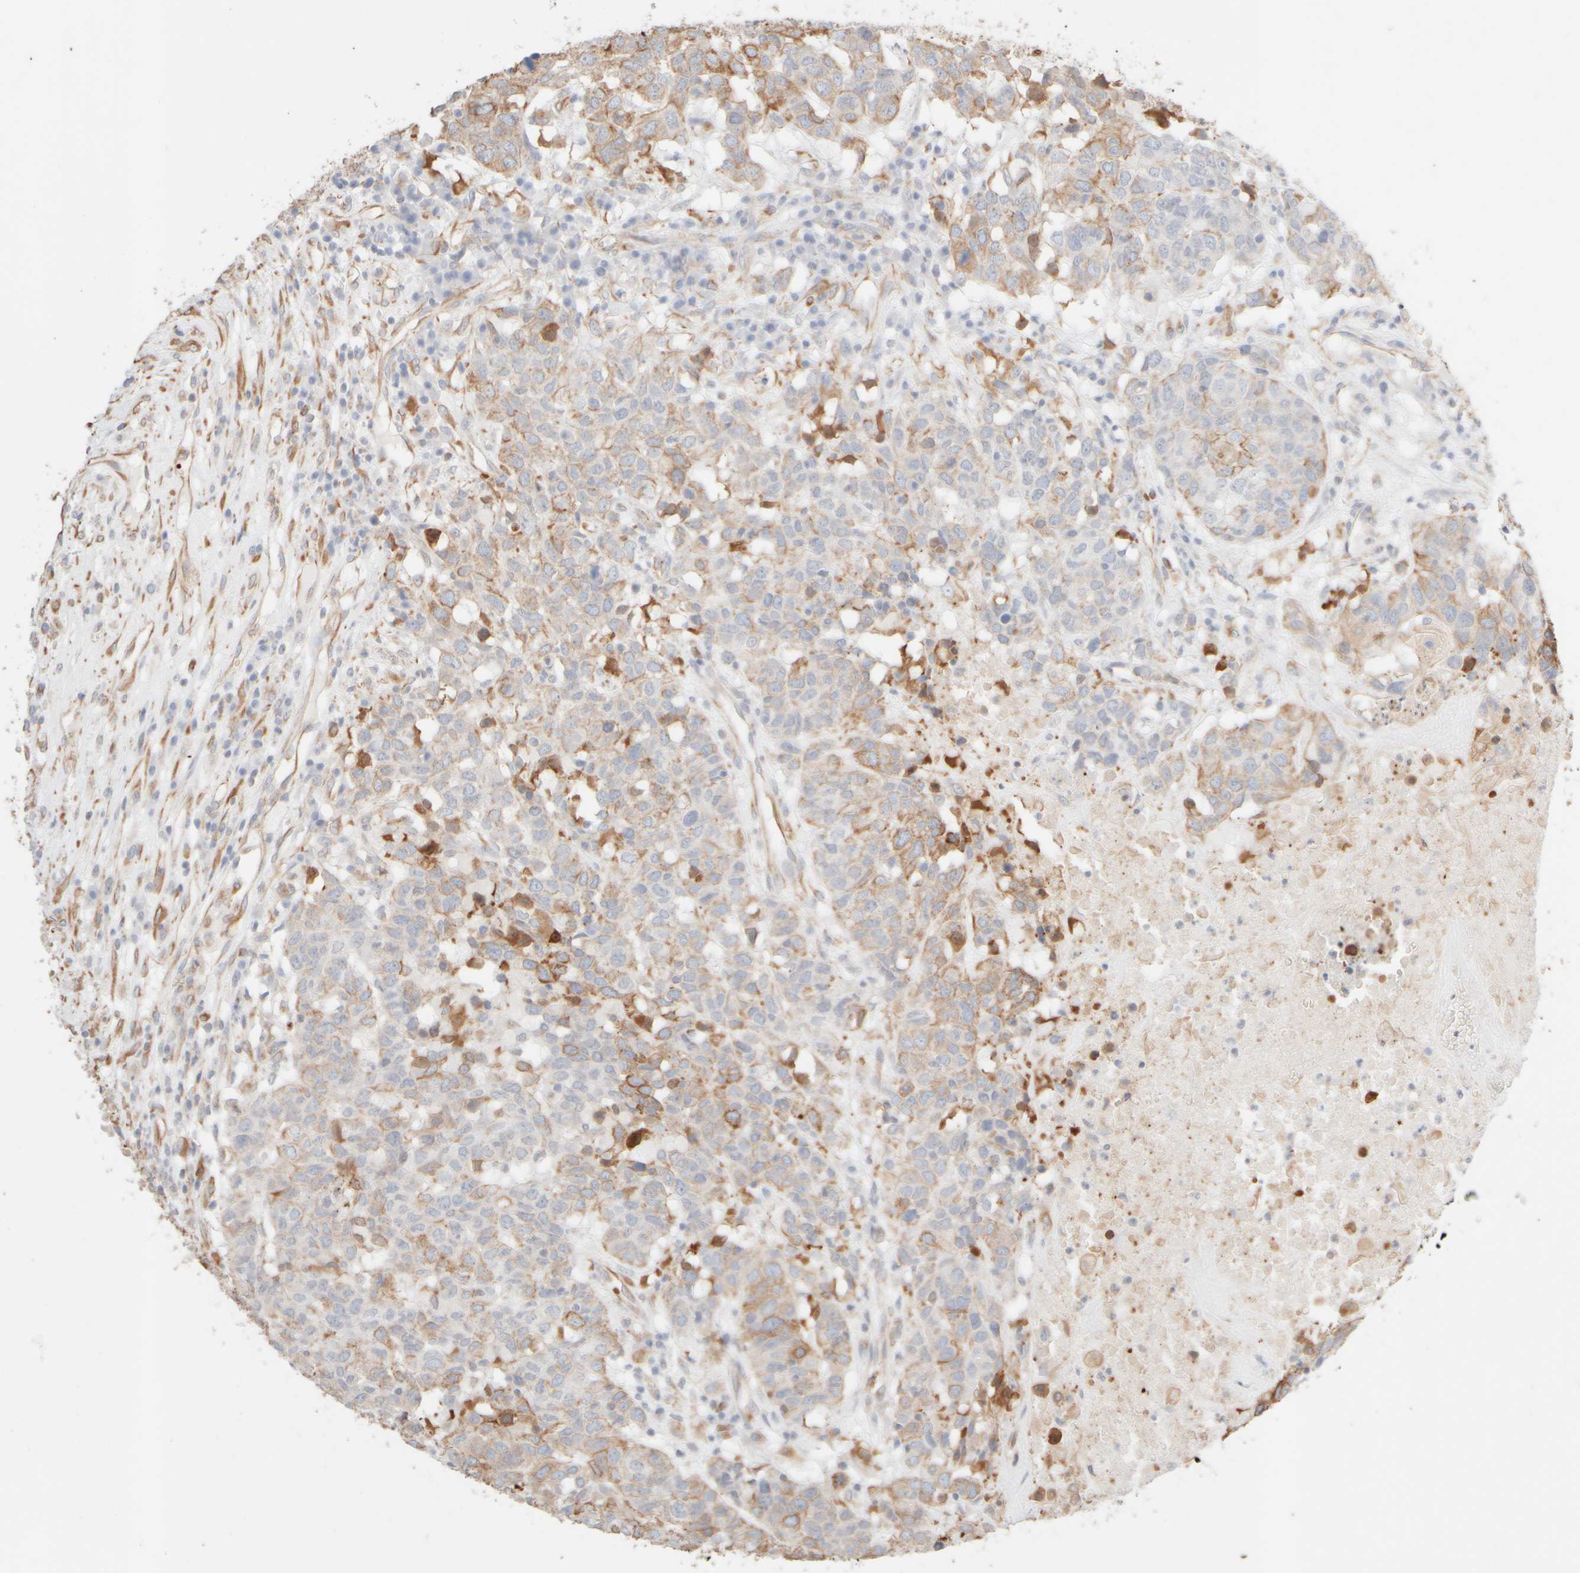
{"staining": {"intensity": "moderate", "quantity": "25%-75%", "location": "cytoplasmic/membranous"}, "tissue": "head and neck cancer", "cell_type": "Tumor cells", "image_type": "cancer", "snomed": [{"axis": "morphology", "description": "Squamous cell carcinoma, NOS"}, {"axis": "topography", "description": "Head-Neck"}], "caption": "Immunohistochemical staining of squamous cell carcinoma (head and neck) demonstrates moderate cytoplasmic/membranous protein positivity in about 25%-75% of tumor cells. (IHC, brightfield microscopy, high magnification).", "gene": "KRT15", "patient": {"sex": "male", "age": 66}}